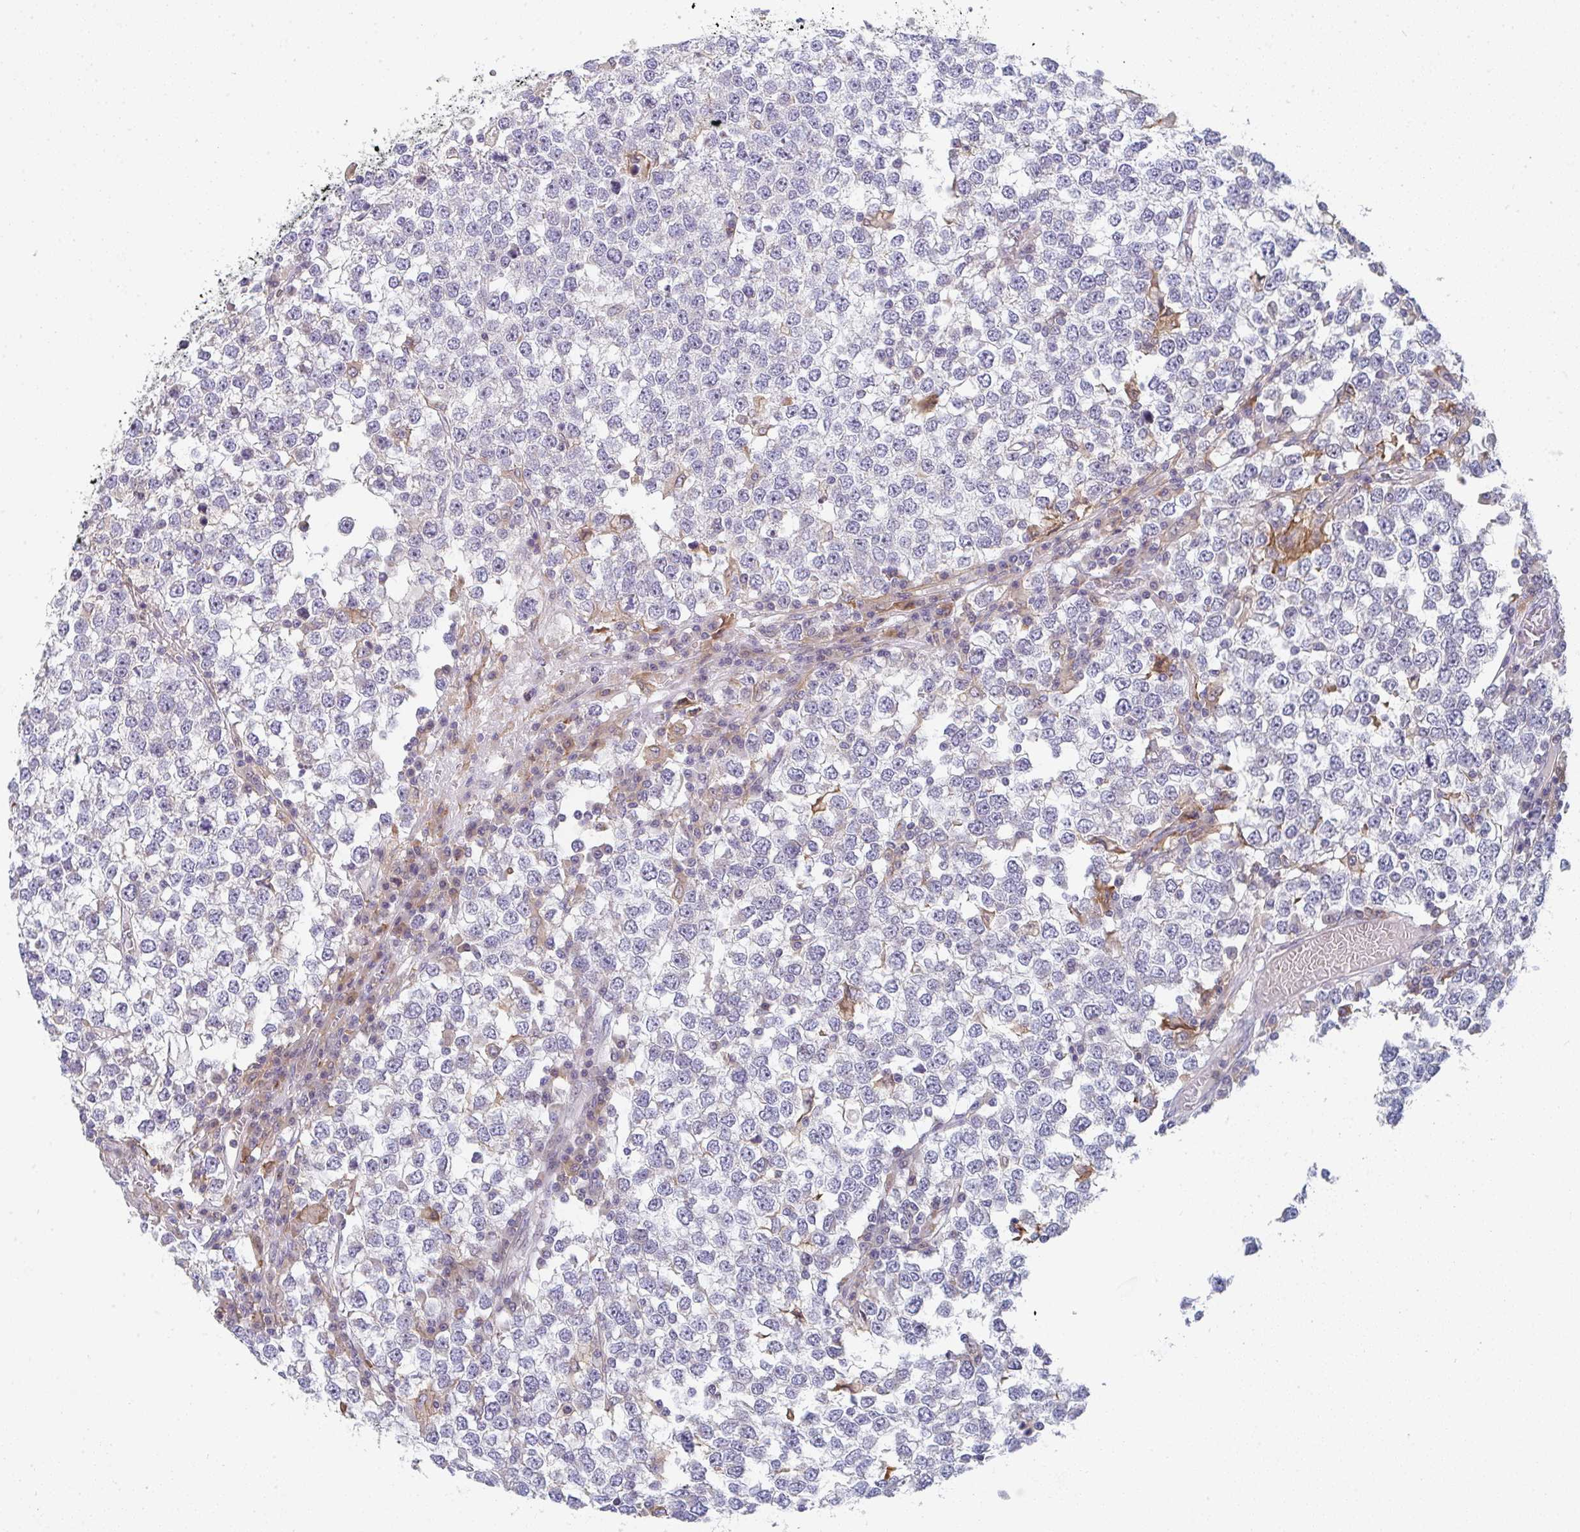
{"staining": {"intensity": "negative", "quantity": "none", "location": "none"}, "tissue": "testis cancer", "cell_type": "Tumor cells", "image_type": "cancer", "snomed": [{"axis": "morphology", "description": "Seminoma, NOS"}, {"axis": "topography", "description": "Testis"}], "caption": "The image shows no significant staining in tumor cells of testis seminoma.", "gene": "KLHL33", "patient": {"sex": "male", "age": 65}}